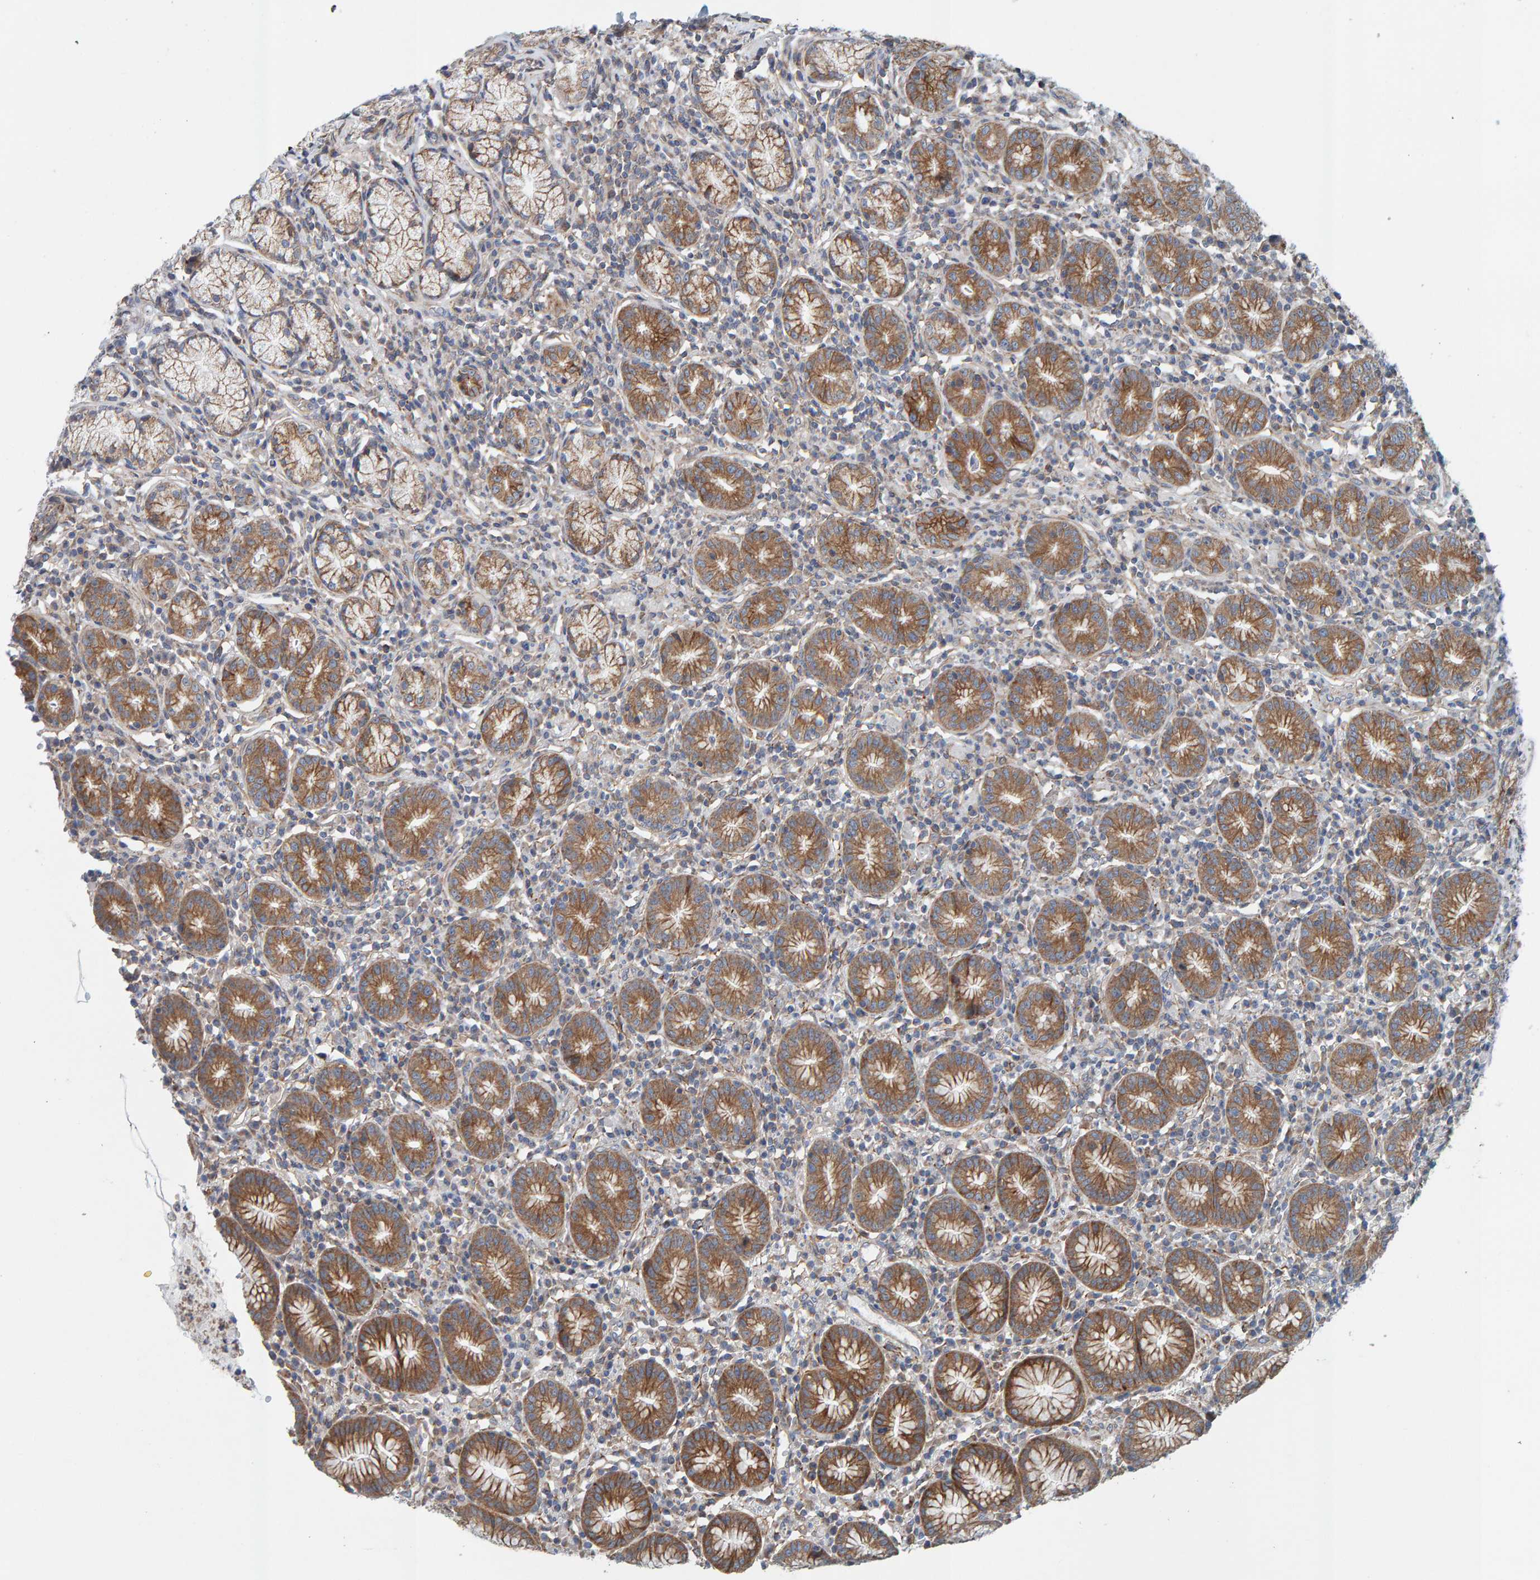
{"staining": {"intensity": "strong", "quantity": "25%-75%", "location": "cytoplasmic/membranous"}, "tissue": "stomach", "cell_type": "Glandular cells", "image_type": "normal", "snomed": [{"axis": "morphology", "description": "Normal tissue, NOS"}, {"axis": "topography", "description": "Stomach"}], "caption": "Glandular cells exhibit high levels of strong cytoplasmic/membranous expression in about 25%-75% of cells in benign stomach.", "gene": "RGP1", "patient": {"sex": "male", "age": 55}}